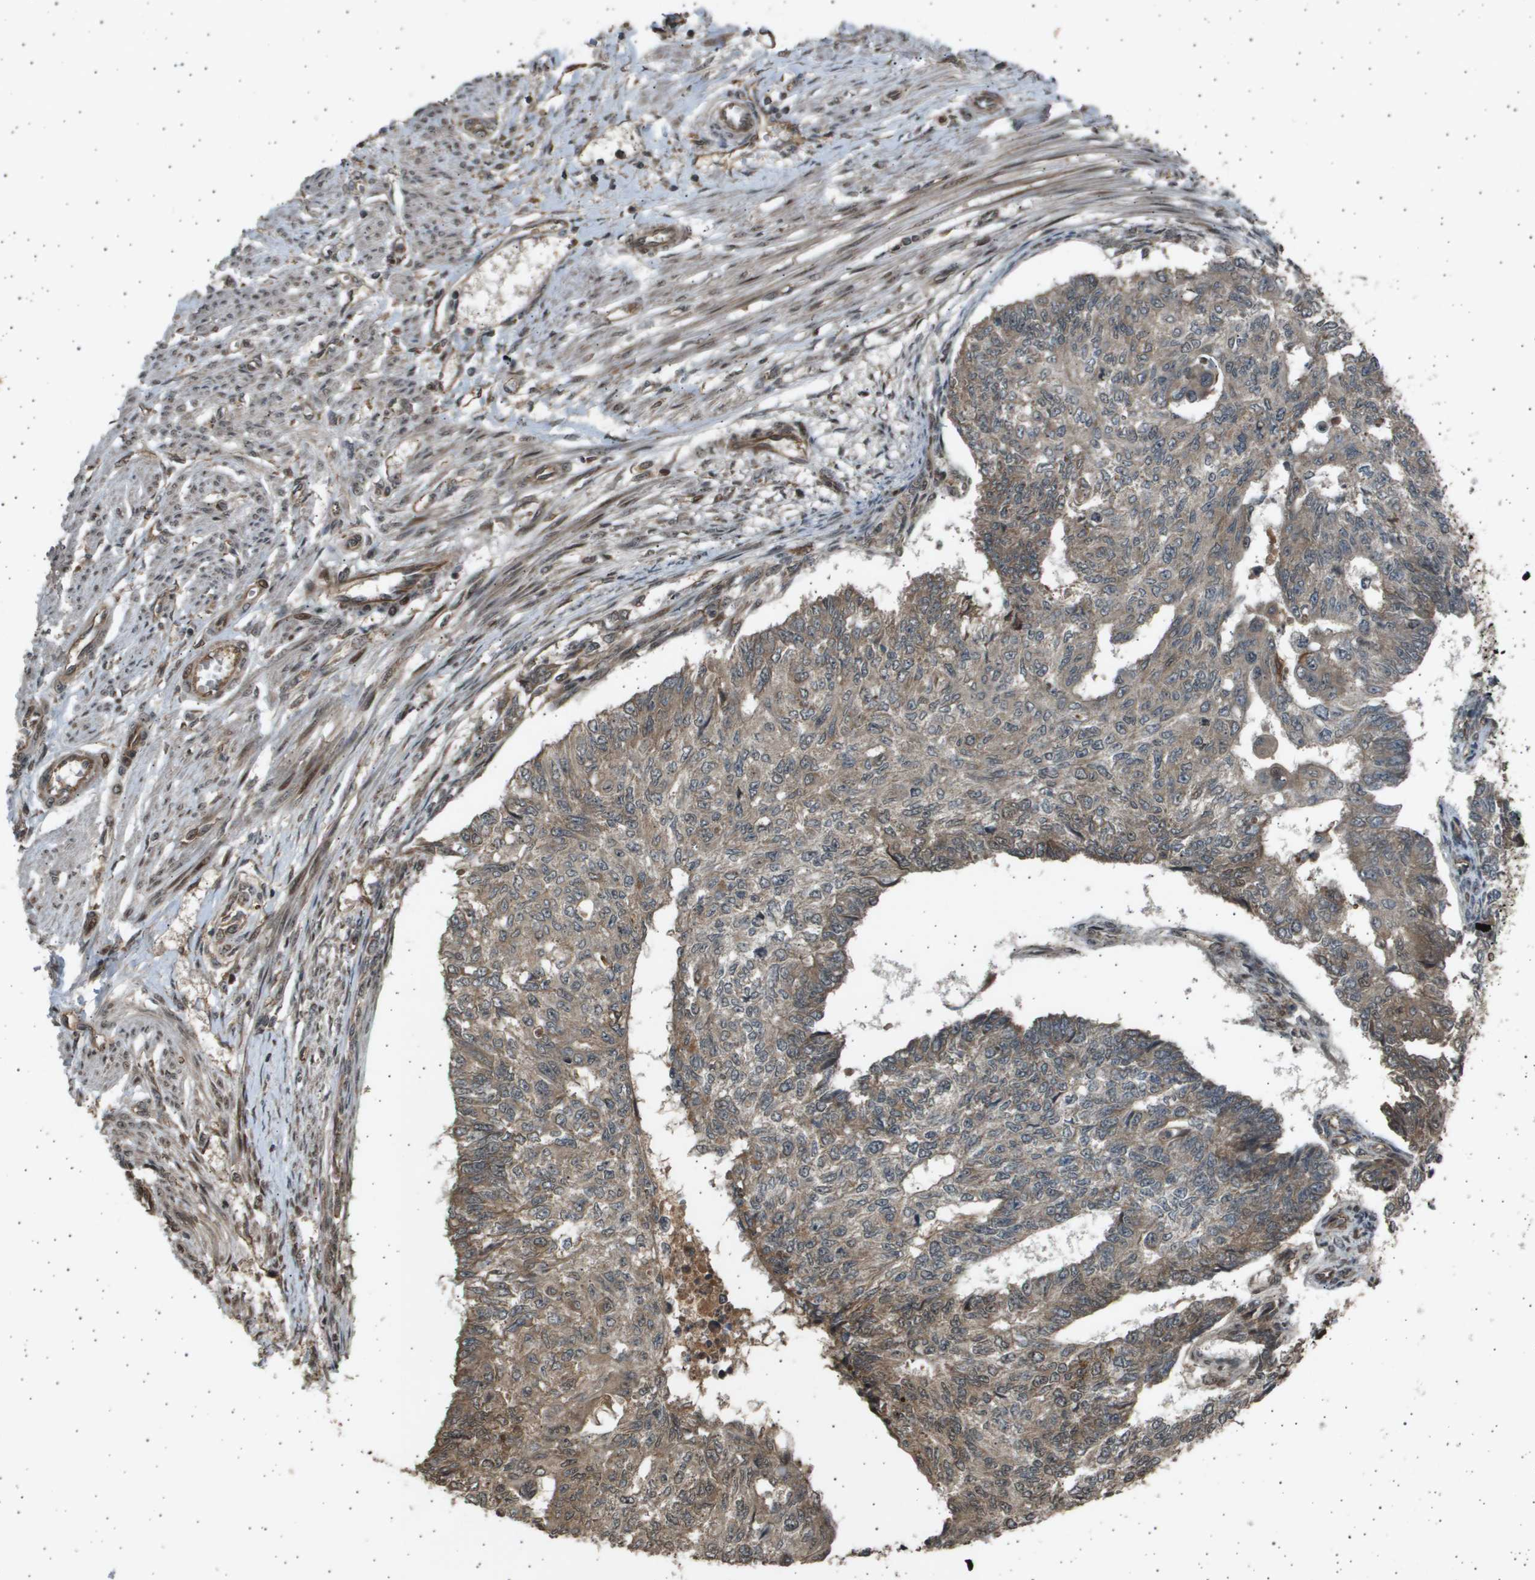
{"staining": {"intensity": "weak", "quantity": ">75%", "location": "cytoplasmic/membranous"}, "tissue": "endometrial cancer", "cell_type": "Tumor cells", "image_type": "cancer", "snomed": [{"axis": "morphology", "description": "Adenocarcinoma, NOS"}, {"axis": "topography", "description": "Endometrium"}], "caption": "Immunohistochemical staining of human endometrial adenocarcinoma displays low levels of weak cytoplasmic/membranous positivity in approximately >75% of tumor cells. (brown staining indicates protein expression, while blue staining denotes nuclei).", "gene": "TNRC6A", "patient": {"sex": "female", "age": 32}}